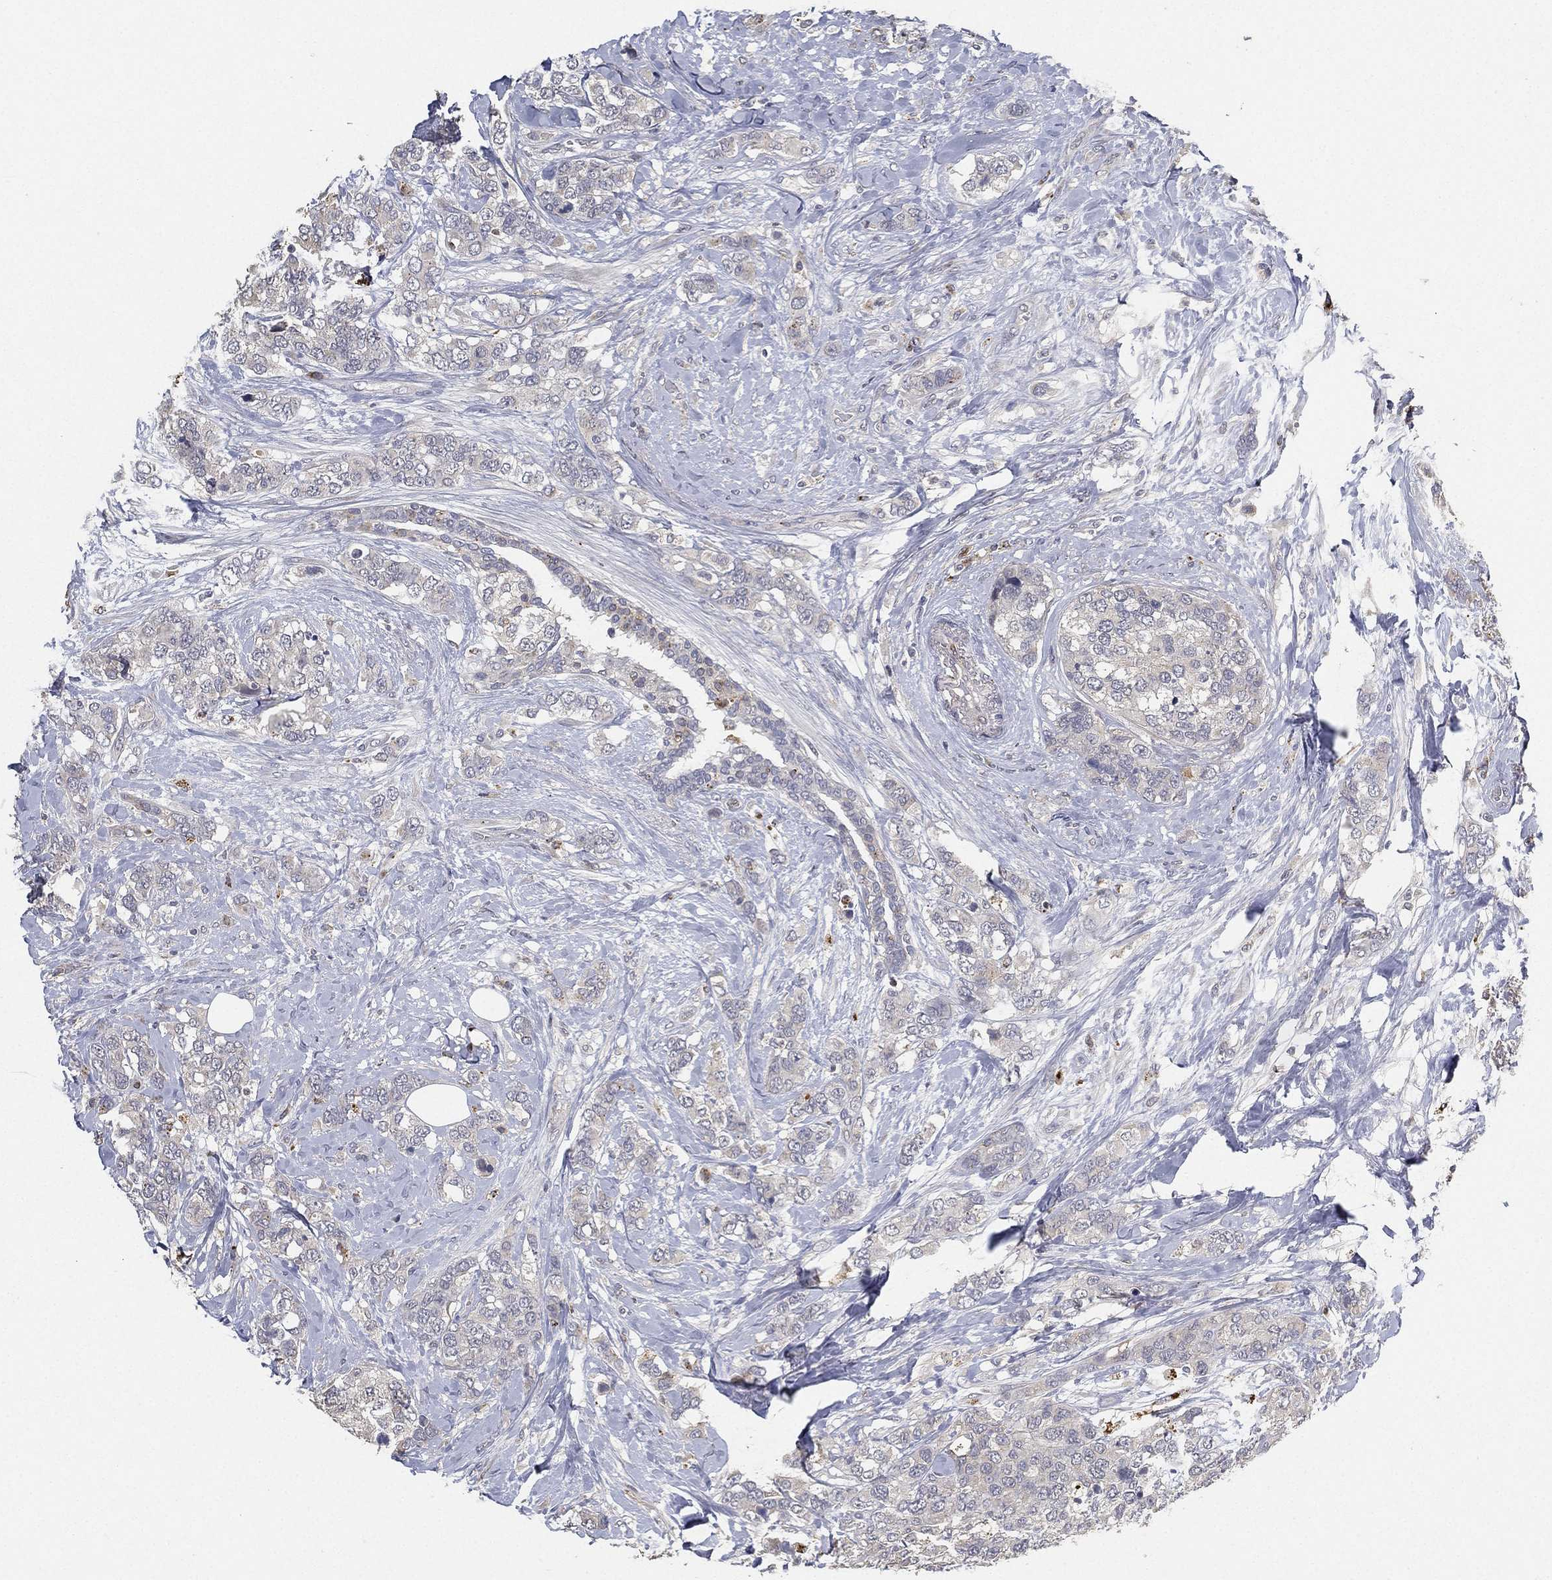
{"staining": {"intensity": "negative", "quantity": "none", "location": "none"}, "tissue": "breast cancer", "cell_type": "Tumor cells", "image_type": "cancer", "snomed": [{"axis": "morphology", "description": "Lobular carcinoma"}, {"axis": "topography", "description": "Breast"}], "caption": "Protein analysis of breast cancer displays no significant expression in tumor cells. Brightfield microscopy of IHC stained with DAB (3,3'-diaminobenzidine) (brown) and hematoxylin (blue), captured at high magnification.", "gene": "CFAP251", "patient": {"sex": "female", "age": 59}}